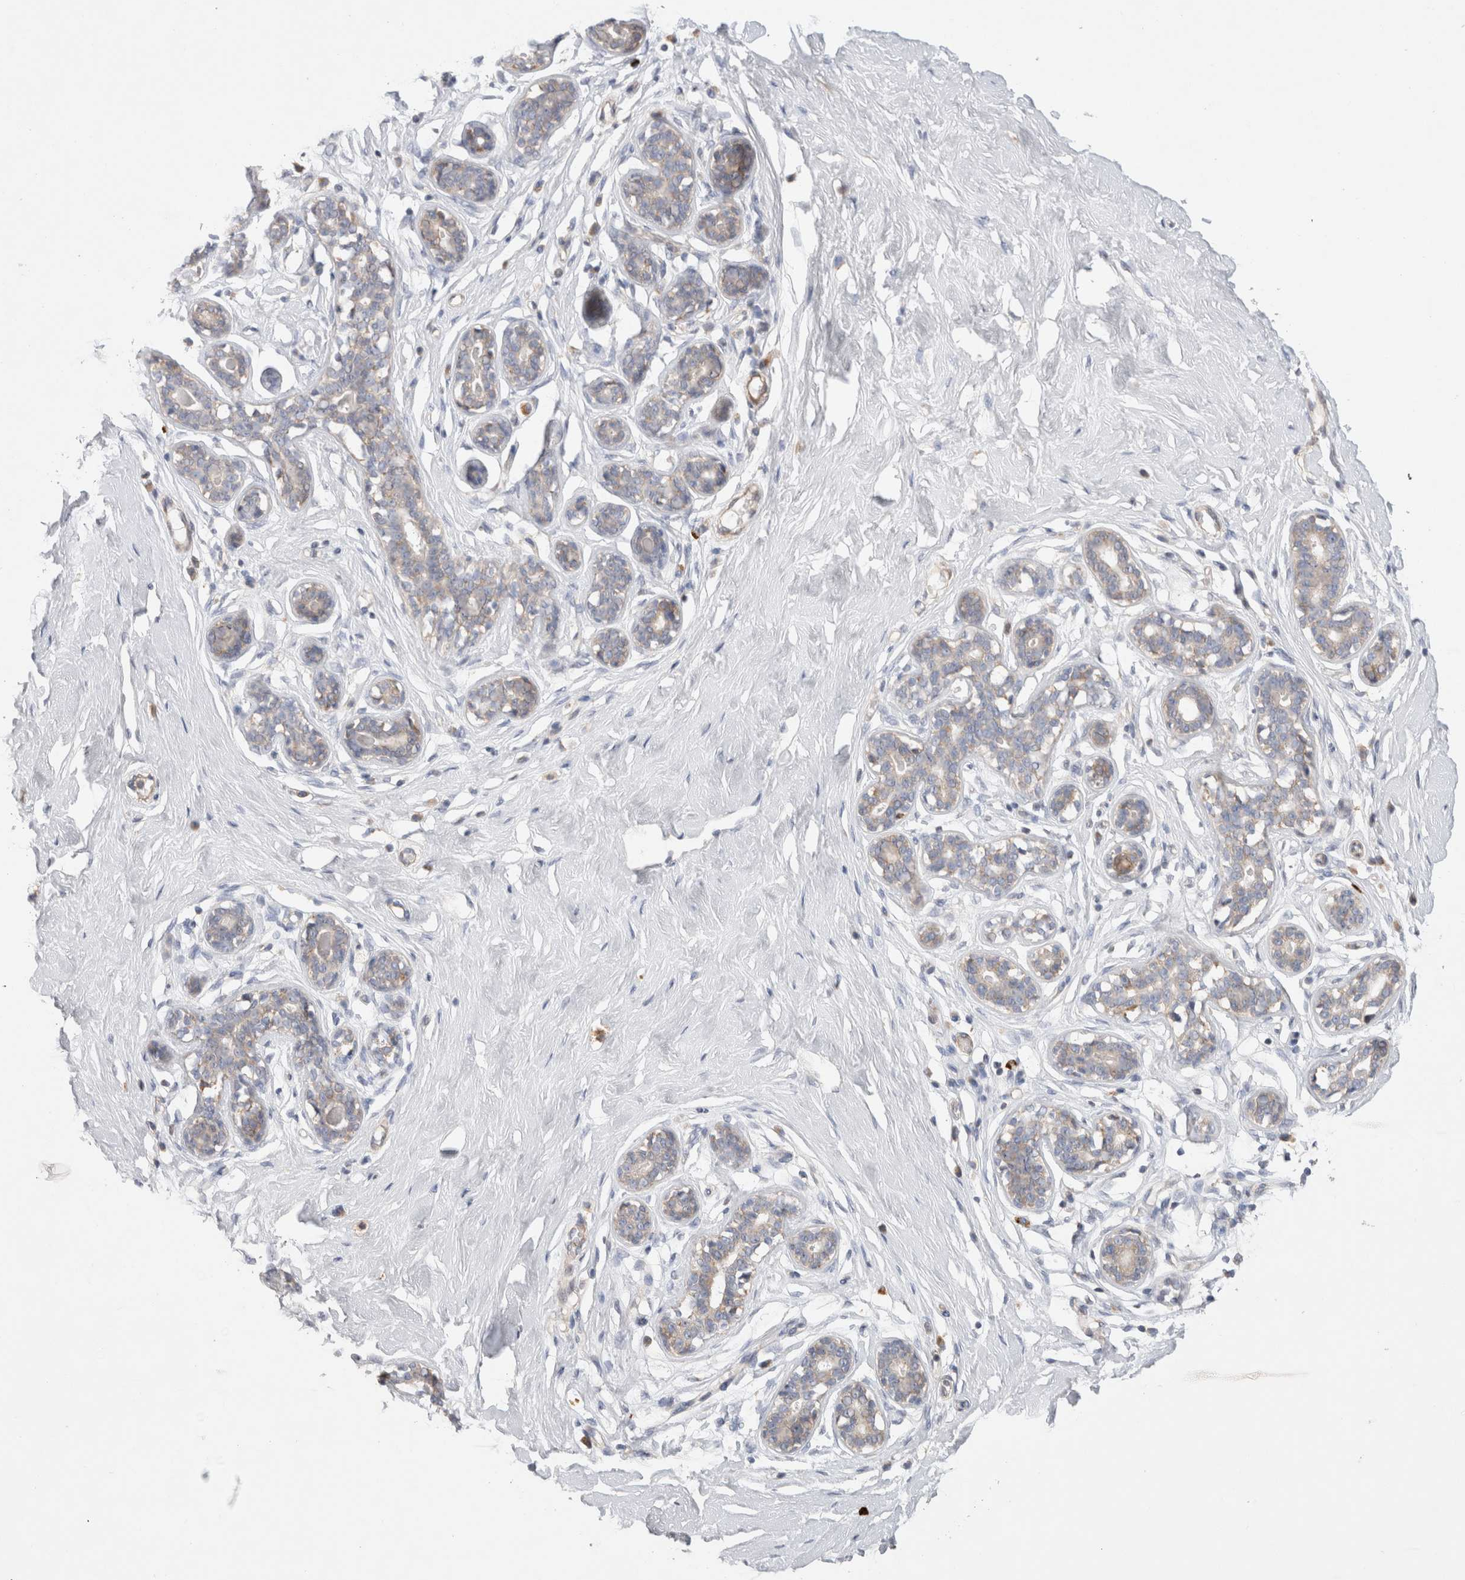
{"staining": {"intensity": "negative", "quantity": "none", "location": "none"}, "tissue": "breast", "cell_type": "Adipocytes", "image_type": "normal", "snomed": [{"axis": "morphology", "description": "Normal tissue, NOS"}, {"axis": "topography", "description": "Breast"}], "caption": "The micrograph displays no staining of adipocytes in benign breast.", "gene": "TBC1D16", "patient": {"sex": "female", "age": 23}}